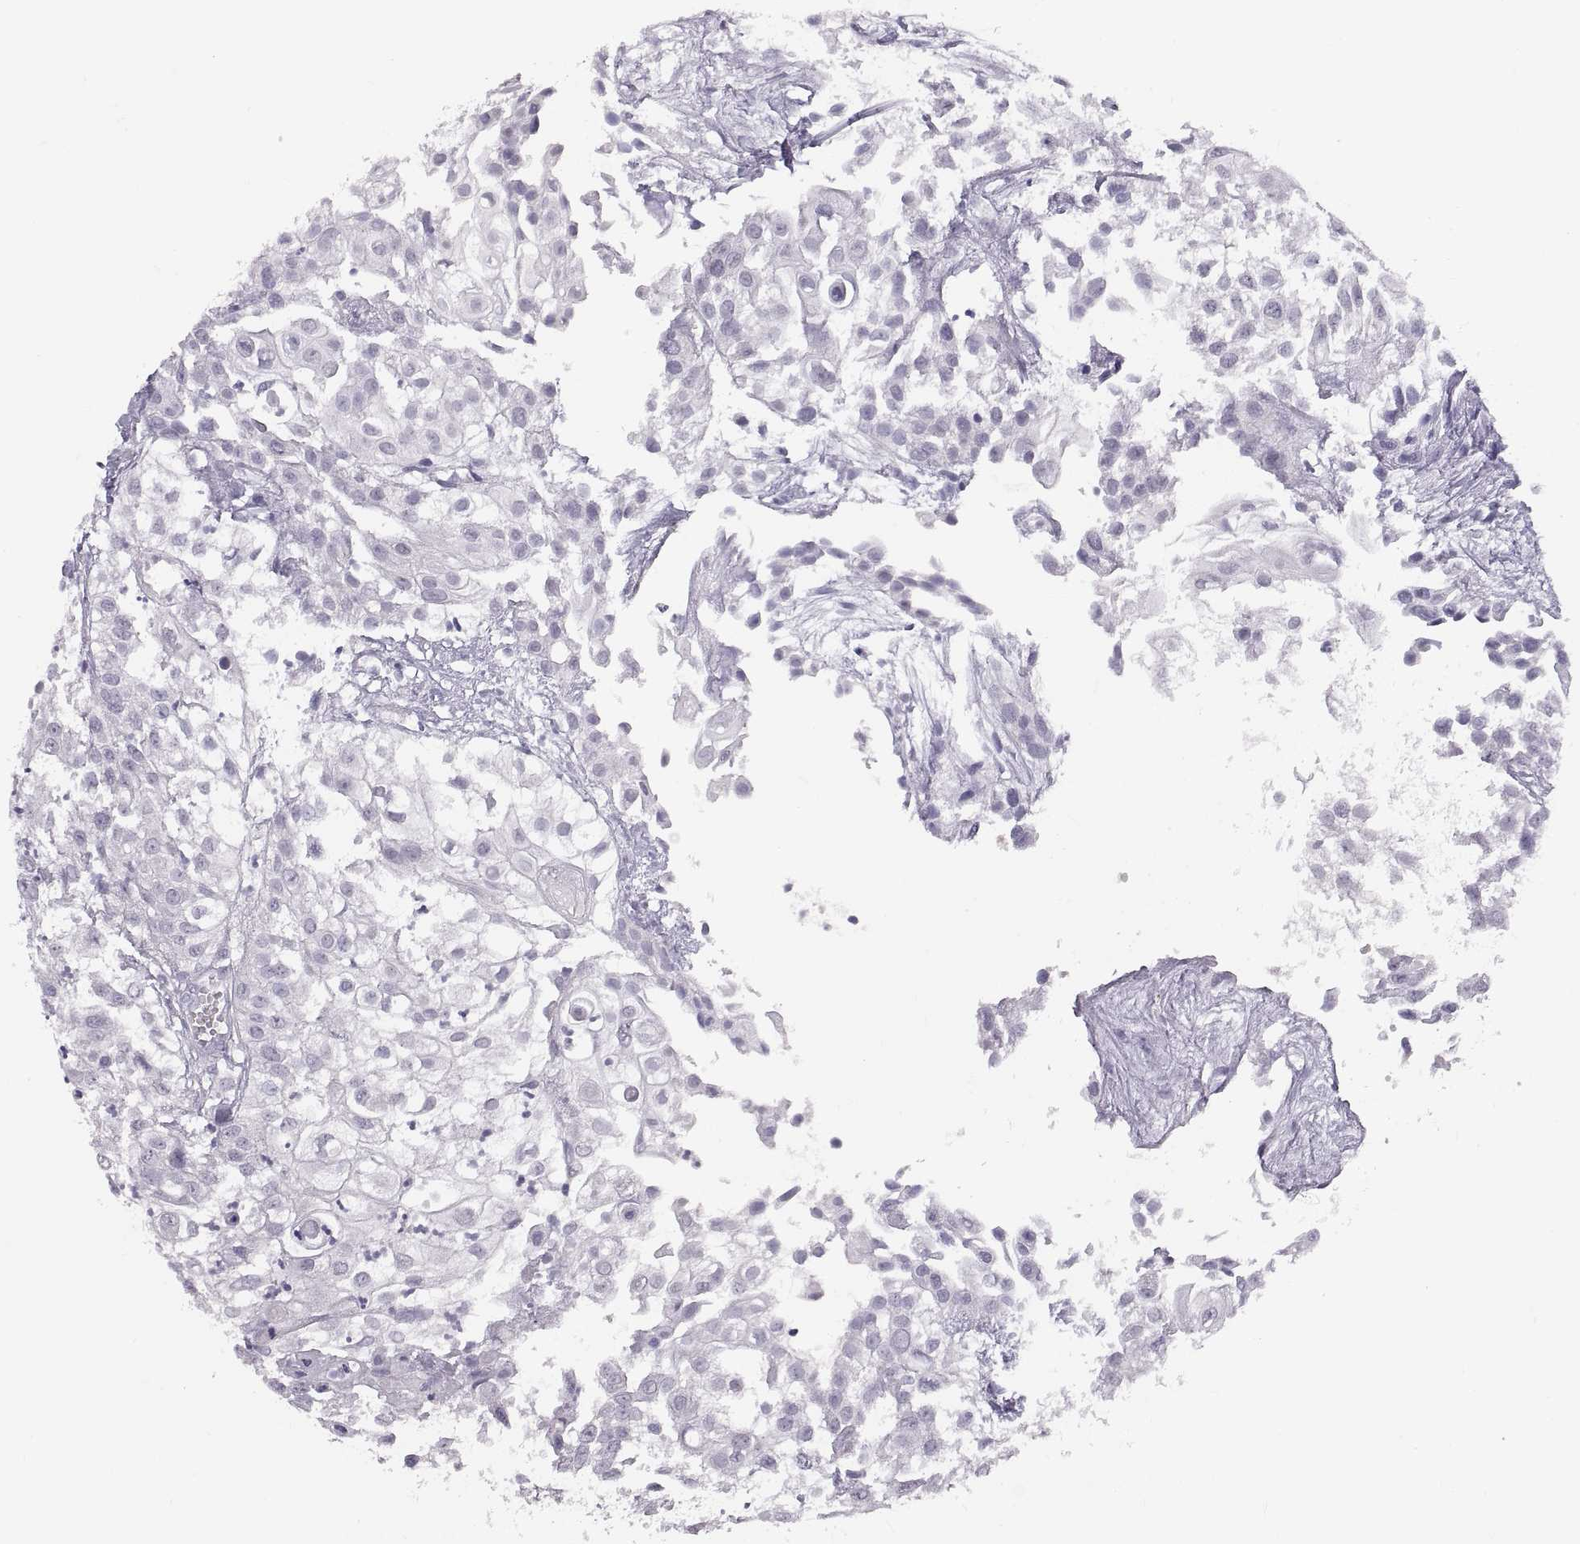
{"staining": {"intensity": "negative", "quantity": "none", "location": "none"}, "tissue": "urothelial cancer", "cell_type": "Tumor cells", "image_type": "cancer", "snomed": [{"axis": "morphology", "description": "Urothelial carcinoma, High grade"}, {"axis": "topography", "description": "Urinary bladder"}], "caption": "Urothelial cancer was stained to show a protein in brown. There is no significant positivity in tumor cells.", "gene": "WBP2NL", "patient": {"sex": "female", "age": 79}}